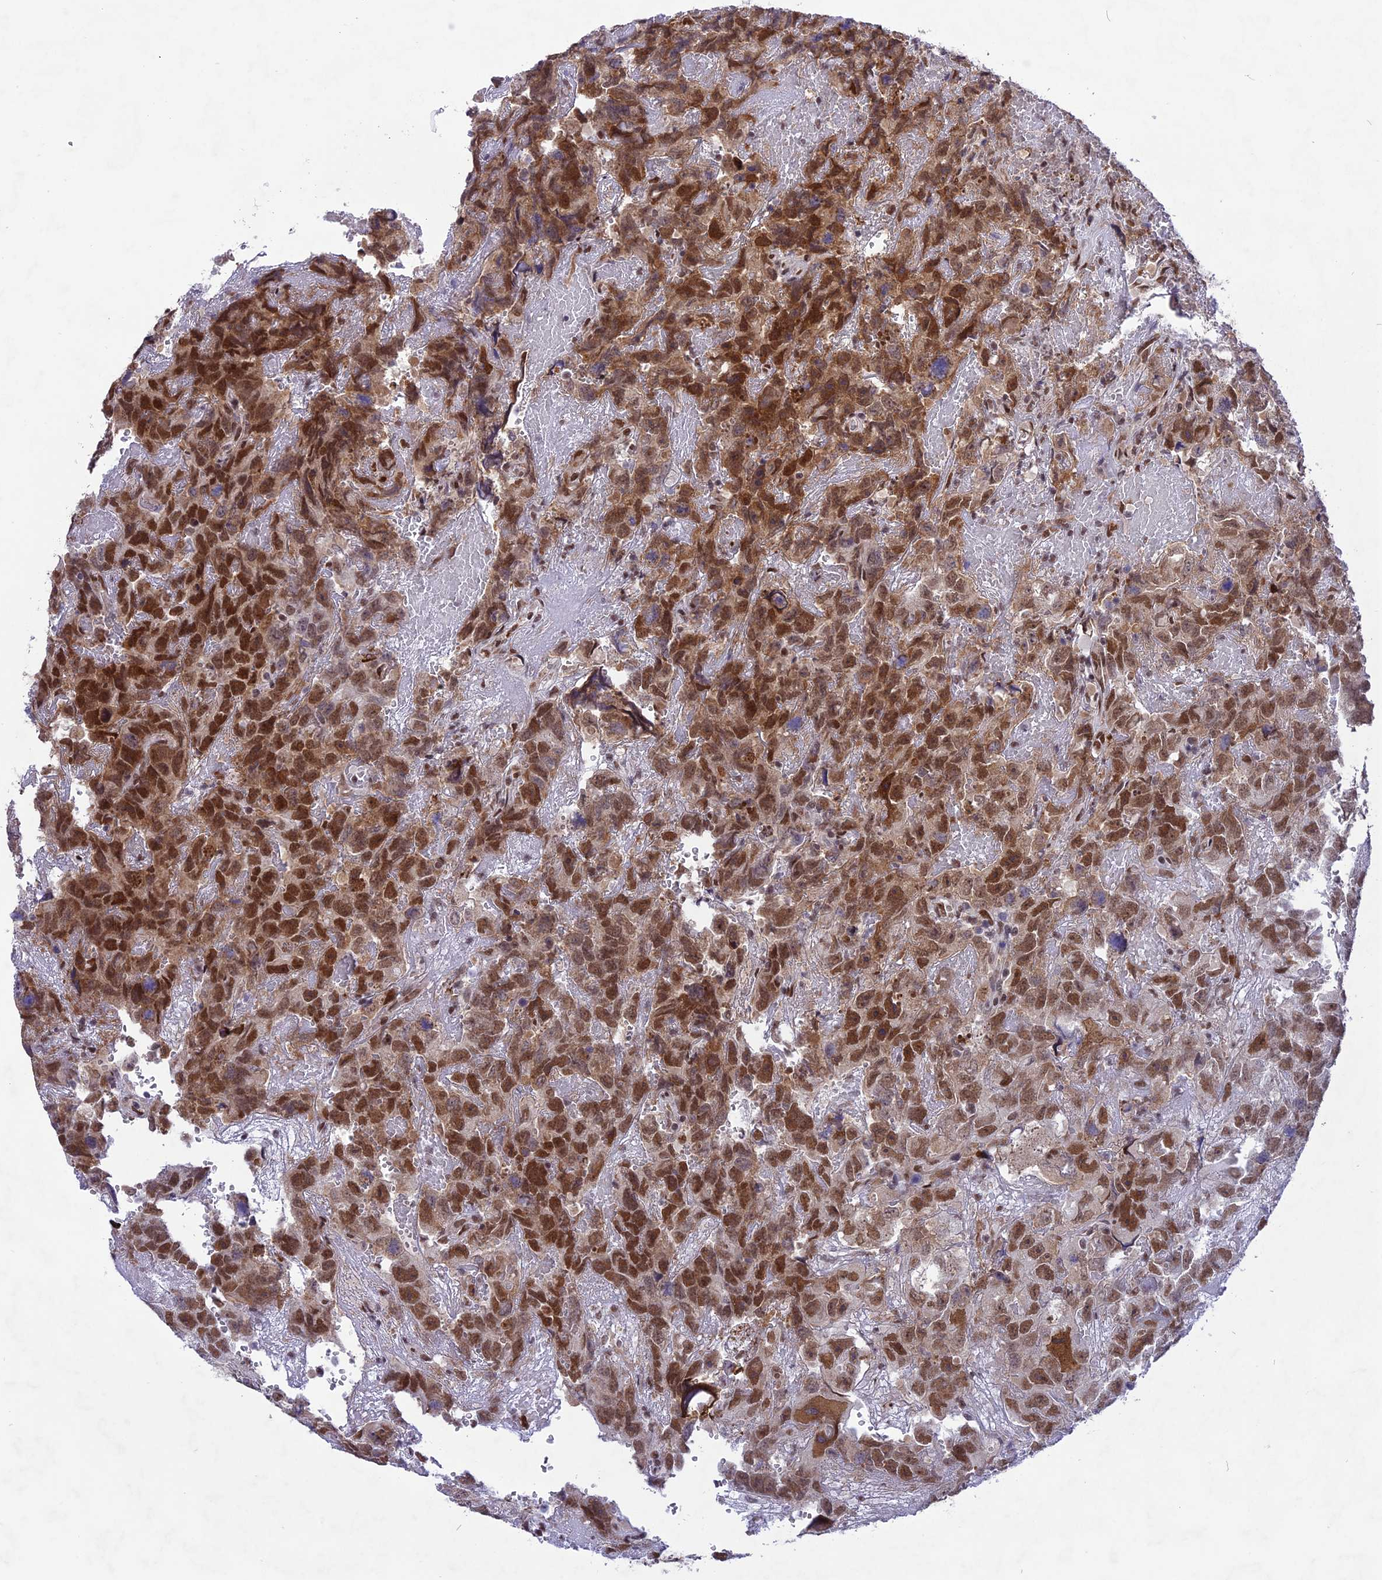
{"staining": {"intensity": "strong", "quantity": ">75%", "location": "nuclear"}, "tissue": "testis cancer", "cell_type": "Tumor cells", "image_type": "cancer", "snomed": [{"axis": "morphology", "description": "Carcinoma, Embryonal, NOS"}, {"axis": "topography", "description": "Testis"}], "caption": "IHC micrograph of neoplastic tissue: embryonal carcinoma (testis) stained using IHC shows high levels of strong protein expression localized specifically in the nuclear of tumor cells, appearing as a nuclear brown color.", "gene": "DDX1", "patient": {"sex": "male", "age": 45}}